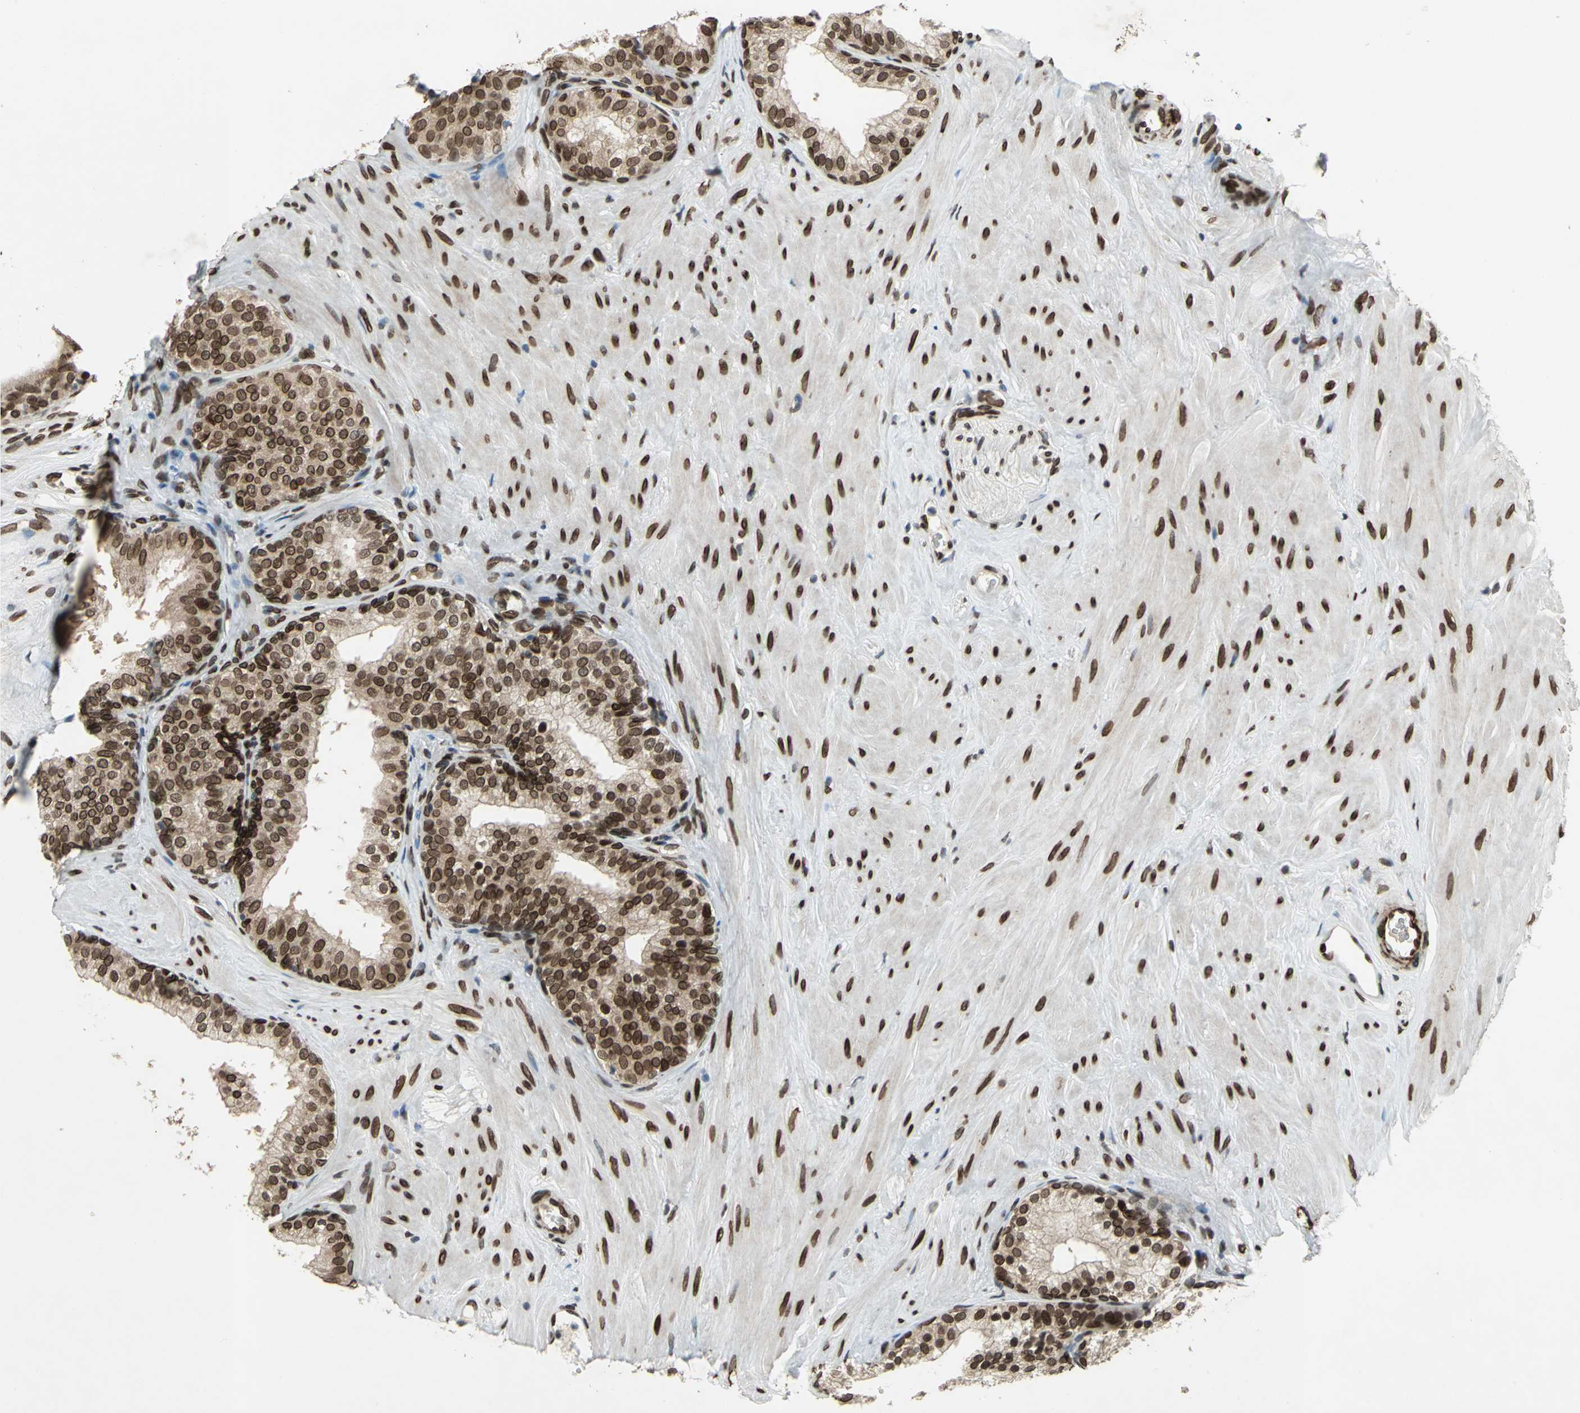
{"staining": {"intensity": "strong", "quantity": ">75%", "location": "cytoplasmic/membranous,nuclear"}, "tissue": "prostate", "cell_type": "Glandular cells", "image_type": "normal", "snomed": [{"axis": "morphology", "description": "Normal tissue, NOS"}, {"axis": "topography", "description": "Prostate"}], "caption": "A brown stain labels strong cytoplasmic/membranous,nuclear staining of a protein in glandular cells of benign prostate. The staining was performed using DAB (3,3'-diaminobenzidine) to visualize the protein expression in brown, while the nuclei were stained in blue with hematoxylin (Magnification: 20x).", "gene": "ISY1", "patient": {"sex": "male", "age": 60}}